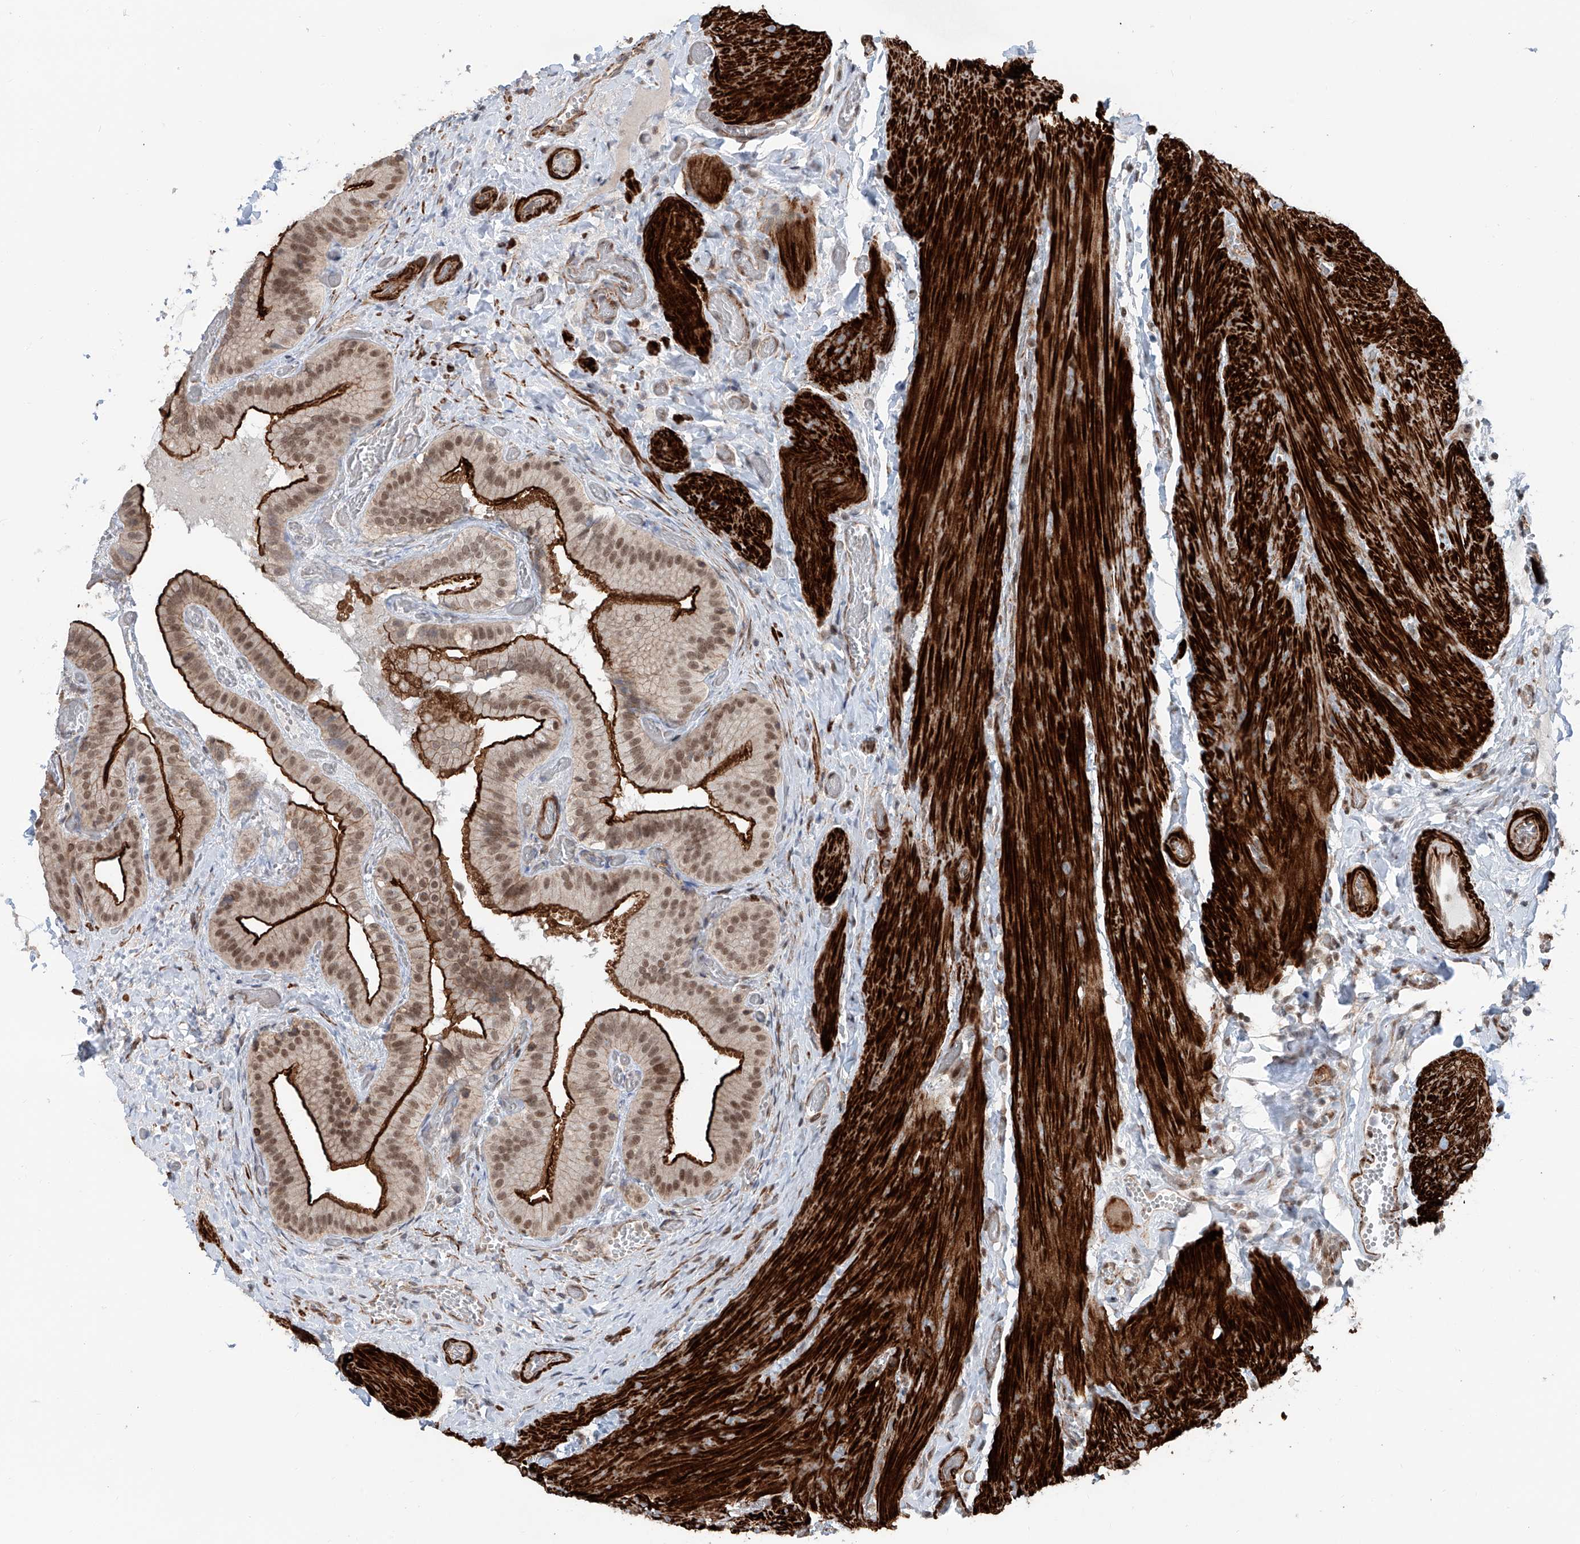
{"staining": {"intensity": "strong", "quantity": "25%-75%", "location": "cytoplasmic/membranous,nuclear"}, "tissue": "gallbladder", "cell_type": "Glandular cells", "image_type": "normal", "snomed": [{"axis": "morphology", "description": "Normal tissue, NOS"}, {"axis": "topography", "description": "Gallbladder"}], "caption": "Gallbladder stained for a protein (brown) displays strong cytoplasmic/membranous,nuclear positive staining in approximately 25%-75% of glandular cells.", "gene": "SDE2", "patient": {"sex": "female", "age": 64}}